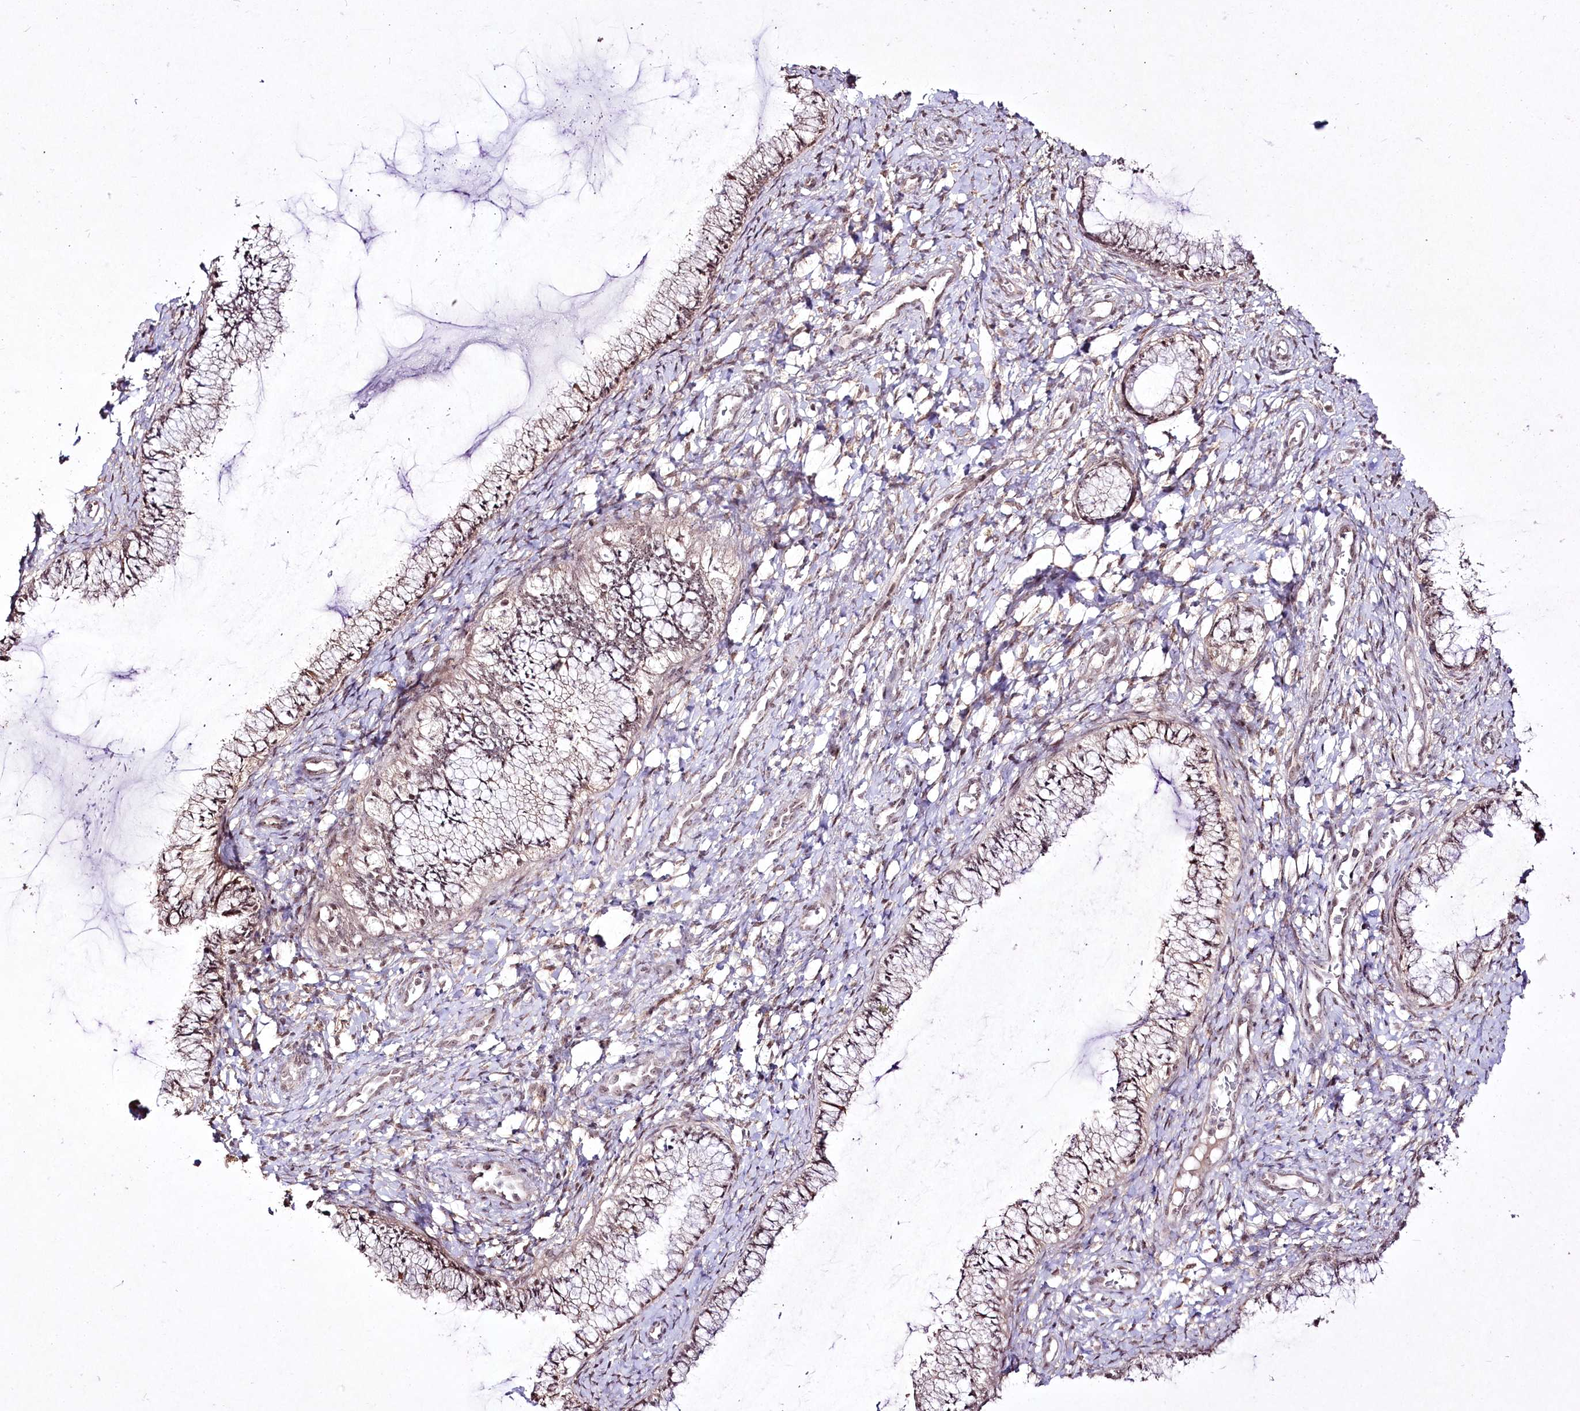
{"staining": {"intensity": "weak", "quantity": ">75%", "location": "nuclear"}, "tissue": "cervix", "cell_type": "Glandular cells", "image_type": "normal", "snomed": [{"axis": "morphology", "description": "Normal tissue, NOS"}, {"axis": "morphology", "description": "Adenocarcinoma, NOS"}, {"axis": "topography", "description": "Cervix"}], "caption": "This image reveals immunohistochemistry (IHC) staining of benign cervix, with low weak nuclear staining in about >75% of glandular cells.", "gene": "CCDC59", "patient": {"sex": "female", "age": 29}}